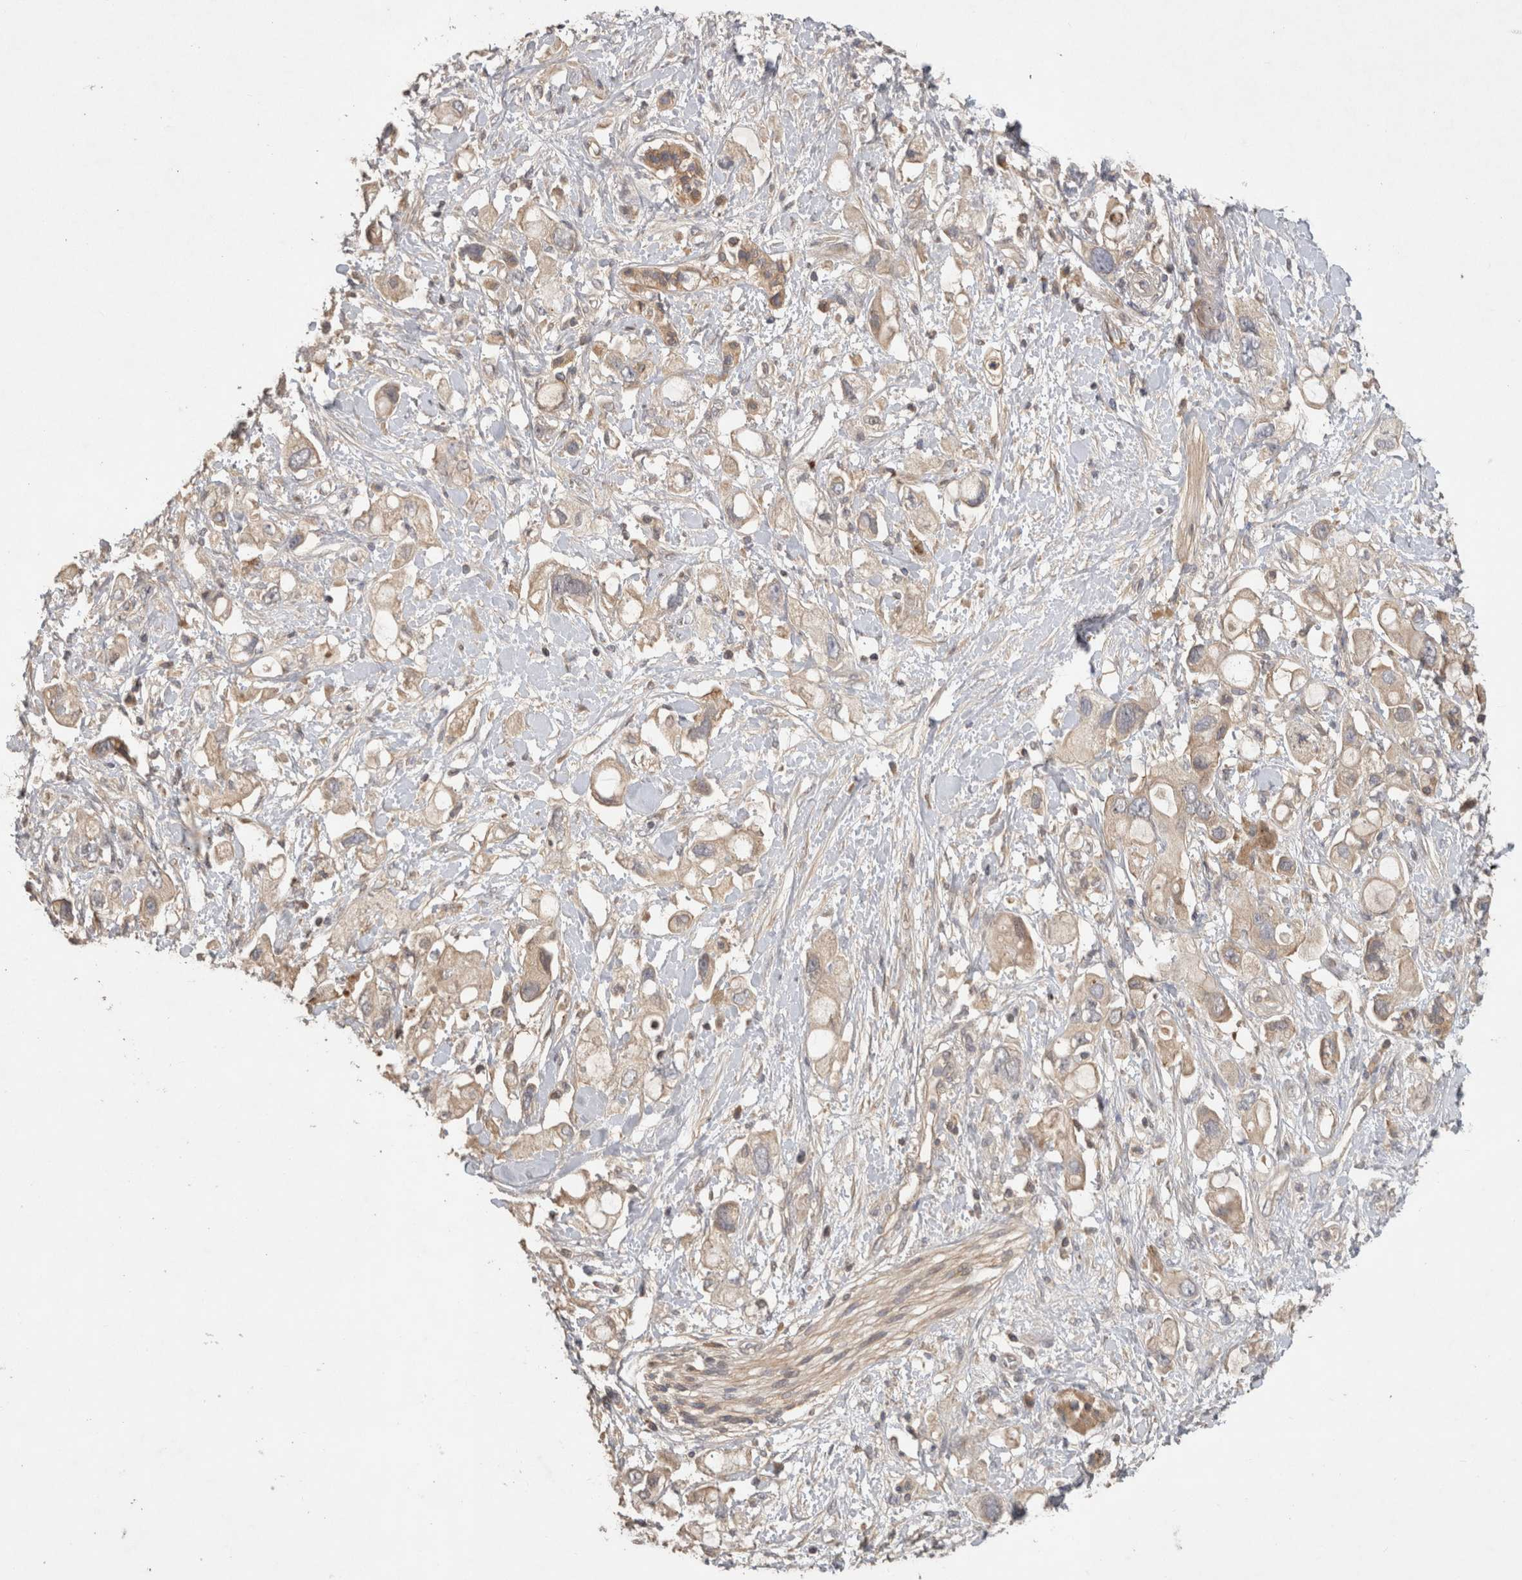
{"staining": {"intensity": "weak", "quantity": ">75%", "location": "cytoplasmic/membranous"}, "tissue": "pancreatic cancer", "cell_type": "Tumor cells", "image_type": "cancer", "snomed": [{"axis": "morphology", "description": "Adenocarcinoma, NOS"}, {"axis": "topography", "description": "Pancreas"}], "caption": "Immunohistochemical staining of human pancreatic adenocarcinoma displays low levels of weak cytoplasmic/membranous protein staining in approximately >75% of tumor cells.", "gene": "PPP1R42", "patient": {"sex": "female", "age": 56}}